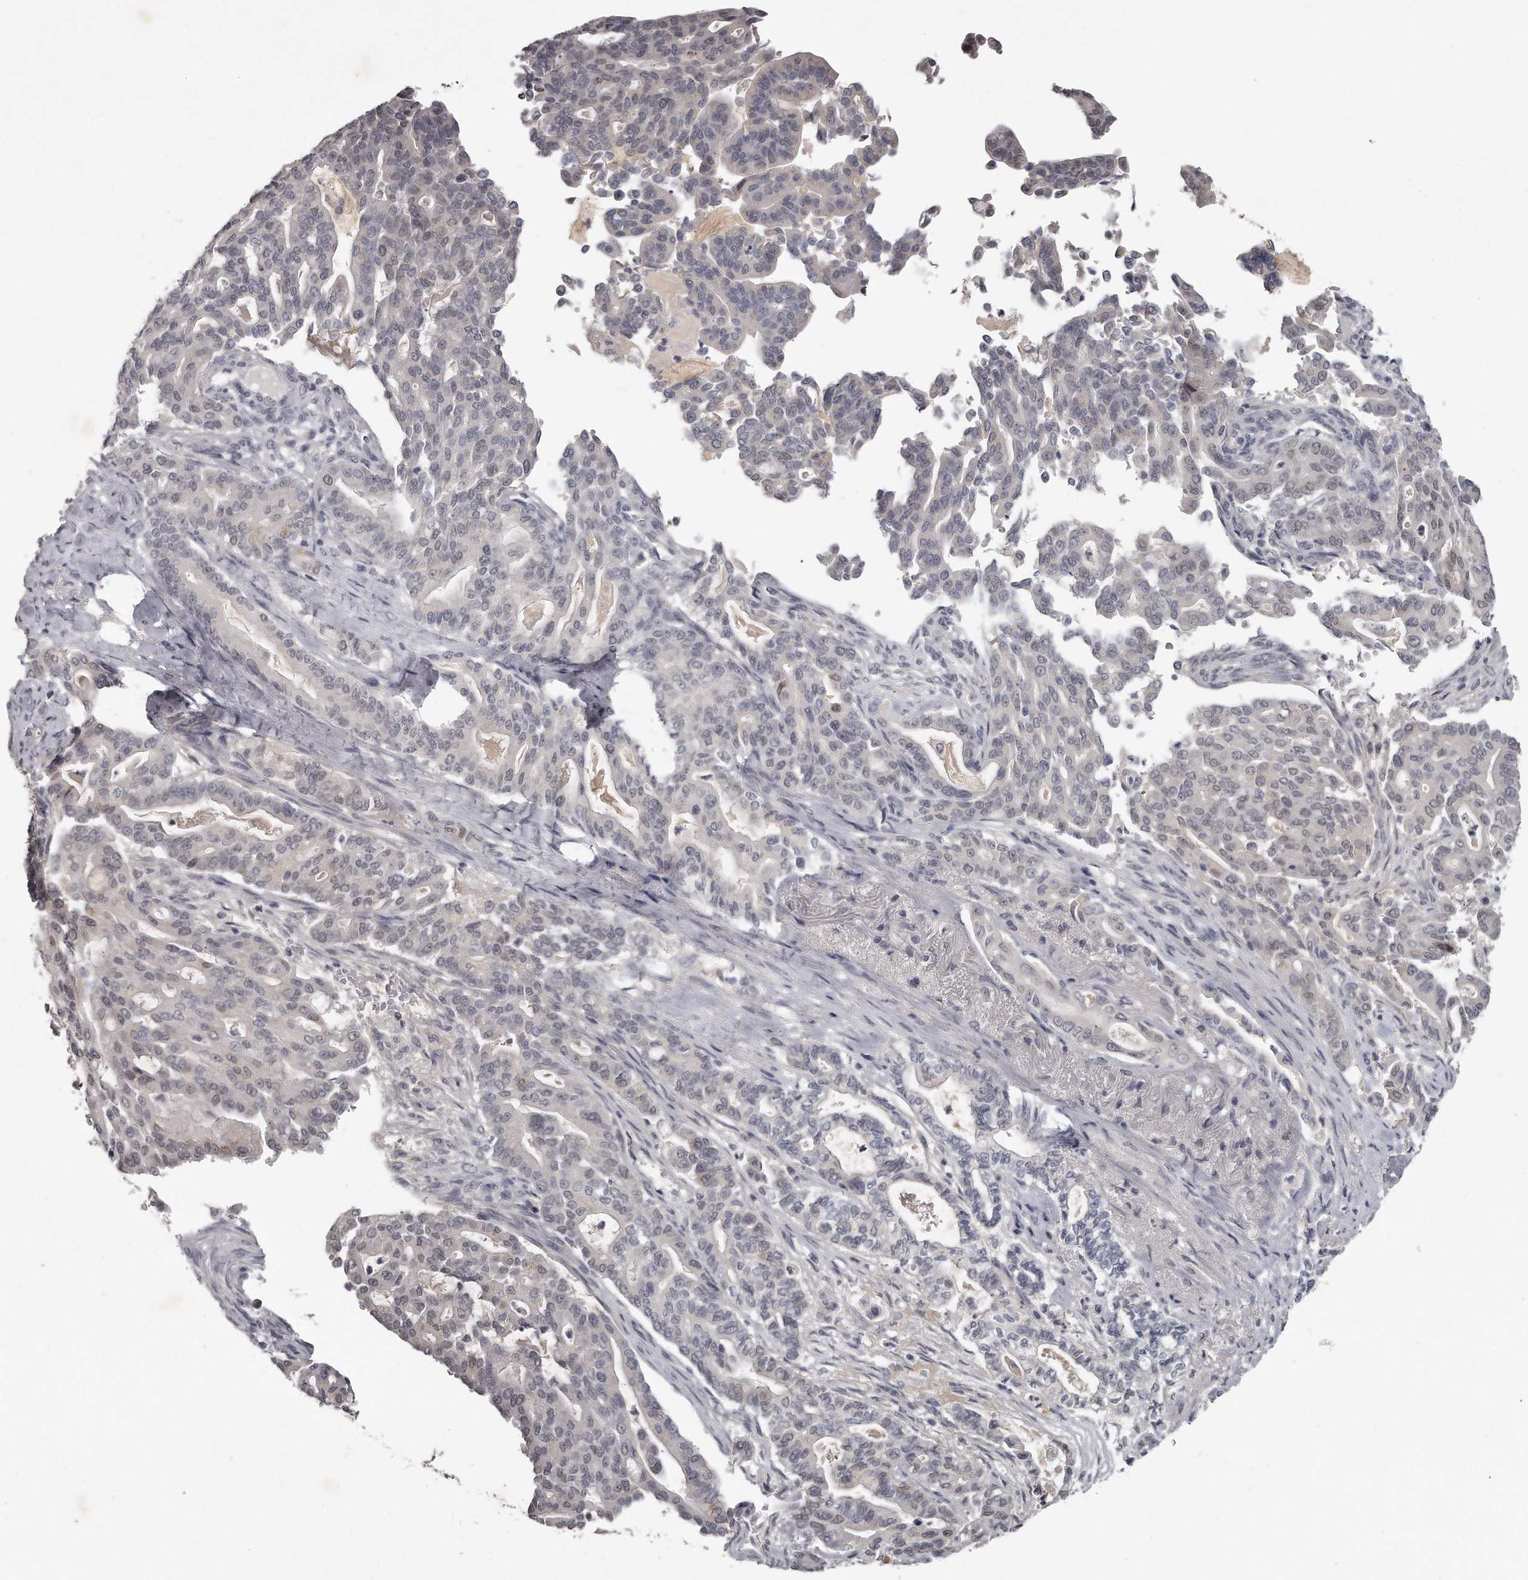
{"staining": {"intensity": "weak", "quantity": "25%-75%", "location": "nuclear"}, "tissue": "pancreatic cancer", "cell_type": "Tumor cells", "image_type": "cancer", "snomed": [{"axis": "morphology", "description": "Adenocarcinoma, NOS"}, {"axis": "topography", "description": "Pancreas"}], "caption": "Immunohistochemical staining of pancreatic cancer (adenocarcinoma) reveals low levels of weak nuclear expression in approximately 25%-75% of tumor cells.", "gene": "GGCT", "patient": {"sex": "male", "age": 63}}